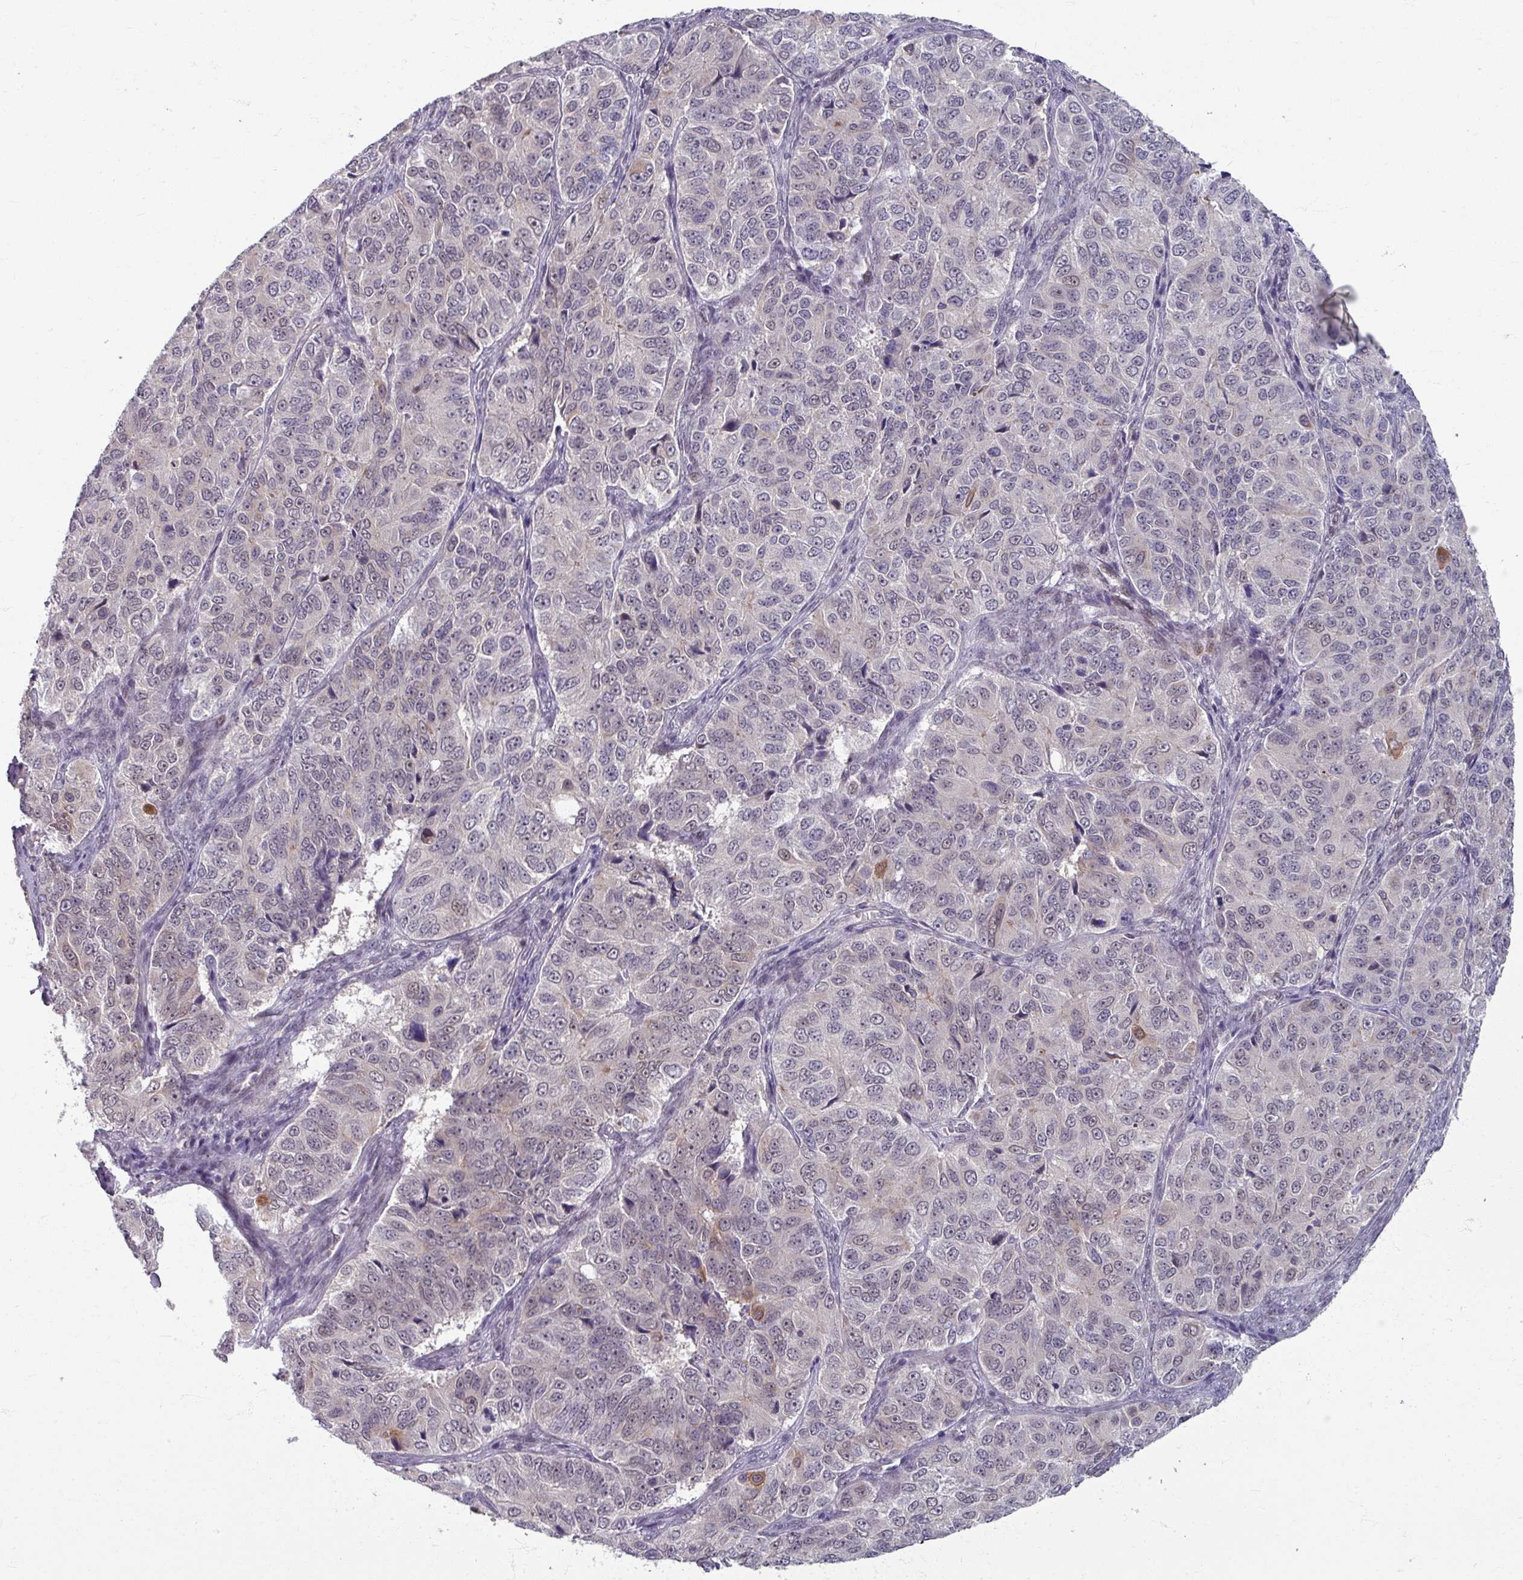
{"staining": {"intensity": "weak", "quantity": "<25%", "location": "cytoplasmic/membranous"}, "tissue": "ovarian cancer", "cell_type": "Tumor cells", "image_type": "cancer", "snomed": [{"axis": "morphology", "description": "Carcinoma, endometroid"}, {"axis": "topography", "description": "Ovary"}], "caption": "Immunohistochemical staining of ovarian endometroid carcinoma exhibits no significant staining in tumor cells.", "gene": "KLC3", "patient": {"sex": "female", "age": 51}}